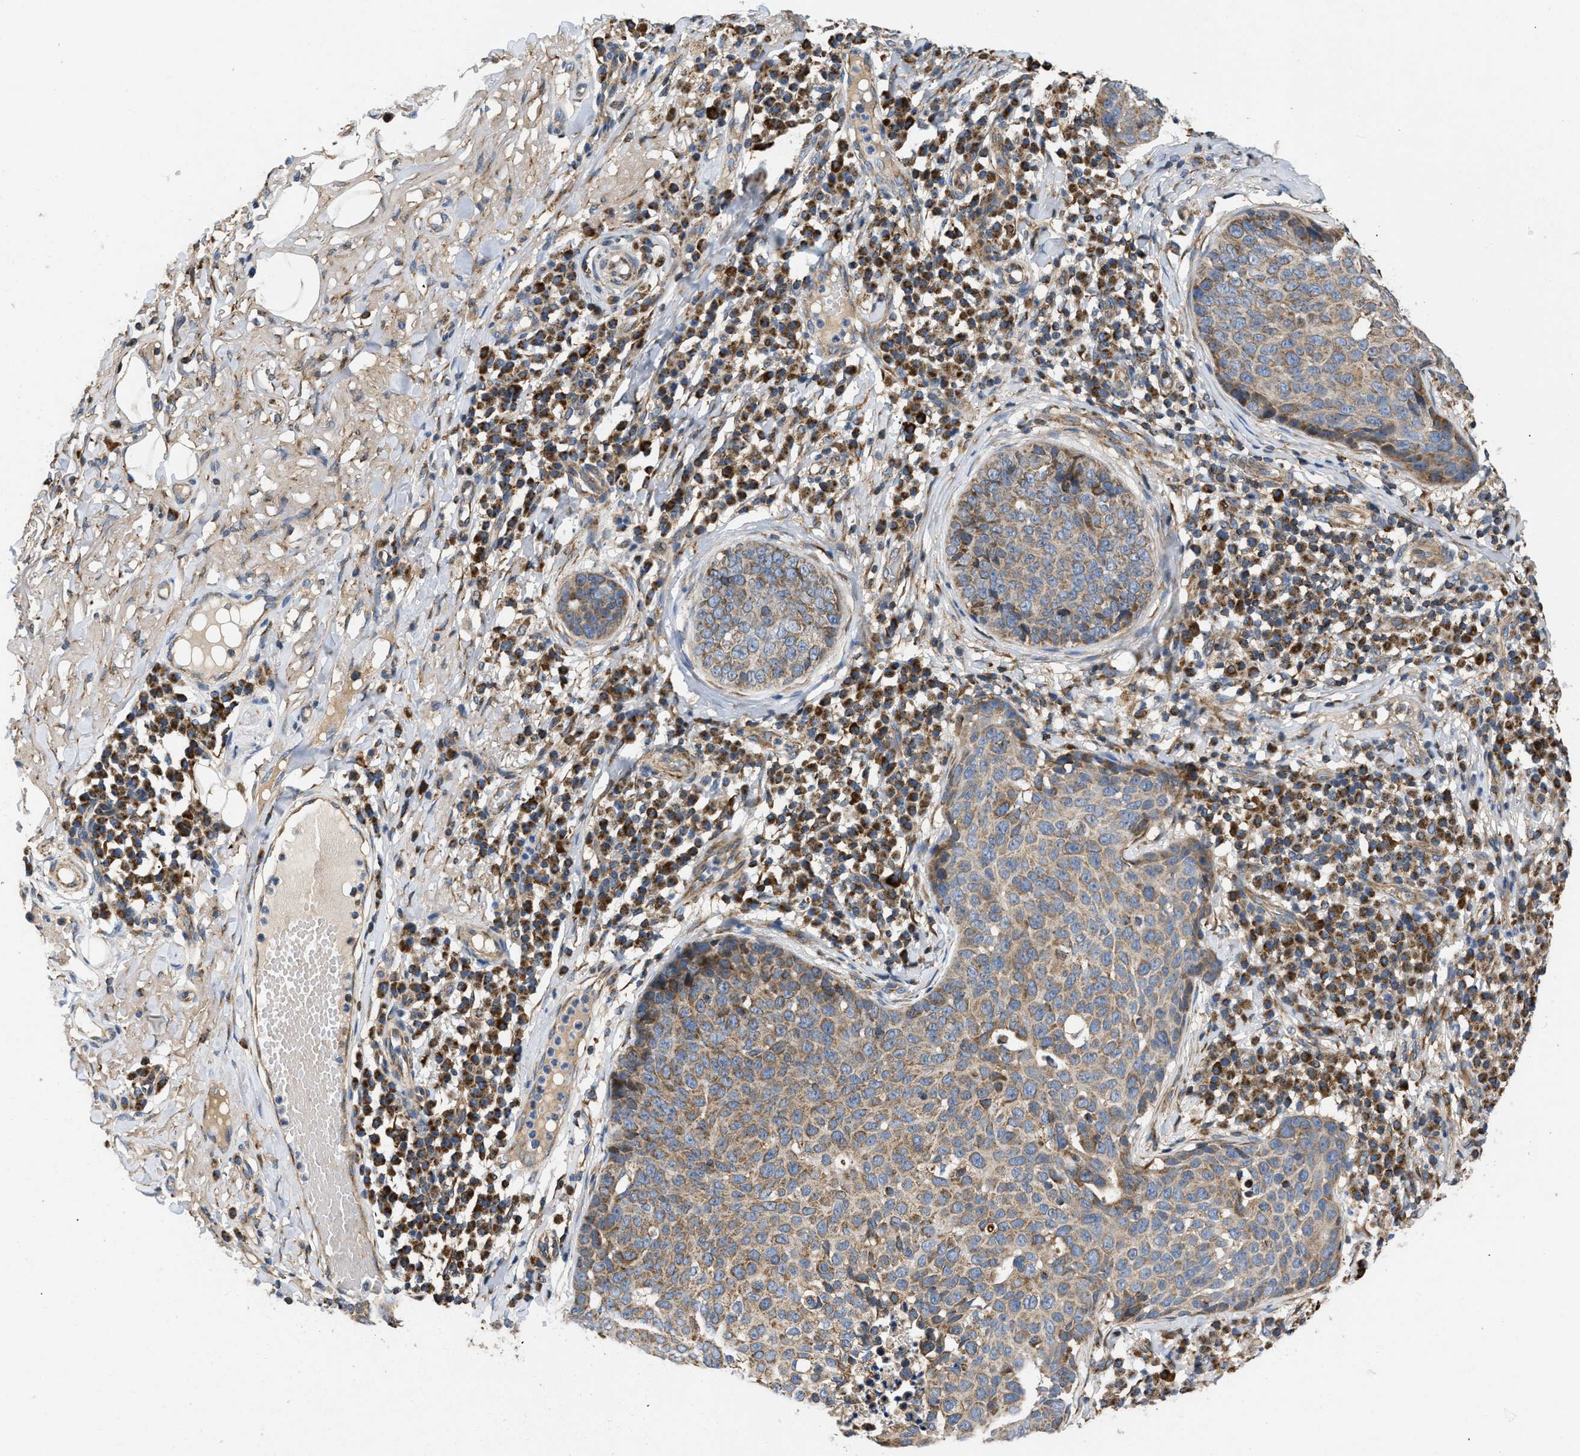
{"staining": {"intensity": "moderate", "quantity": ">75%", "location": "cytoplasmic/membranous"}, "tissue": "skin cancer", "cell_type": "Tumor cells", "image_type": "cancer", "snomed": [{"axis": "morphology", "description": "Squamous cell carcinoma in situ, NOS"}, {"axis": "morphology", "description": "Squamous cell carcinoma, NOS"}, {"axis": "topography", "description": "Skin"}], "caption": "There is medium levels of moderate cytoplasmic/membranous expression in tumor cells of squamous cell carcinoma (skin), as demonstrated by immunohistochemical staining (brown color).", "gene": "OPTN", "patient": {"sex": "male", "age": 93}}